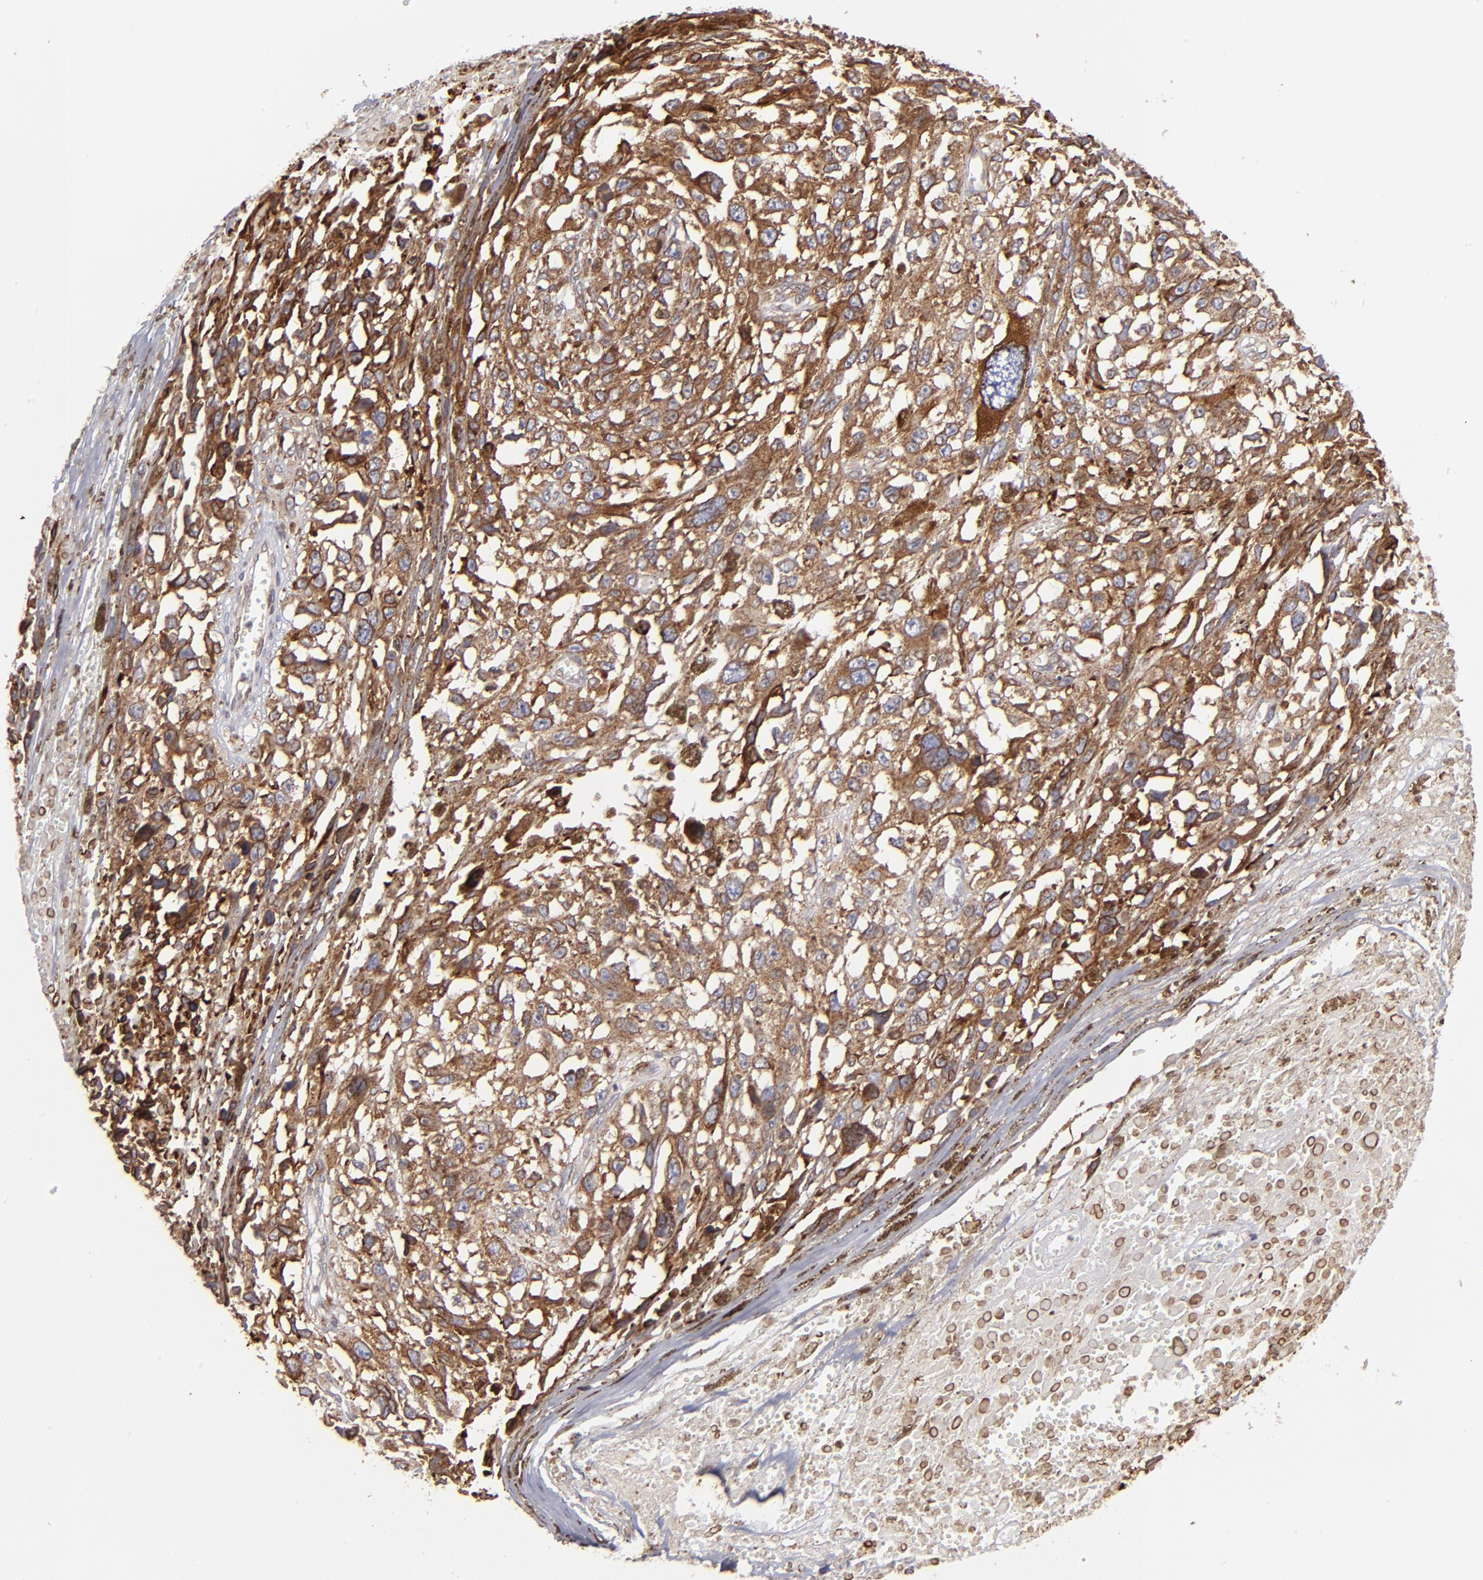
{"staining": {"intensity": "strong", "quantity": ">75%", "location": "cytoplasmic/membranous"}, "tissue": "melanoma", "cell_type": "Tumor cells", "image_type": "cancer", "snomed": [{"axis": "morphology", "description": "Malignant melanoma, Metastatic site"}, {"axis": "topography", "description": "Lymph node"}], "caption": "This is an image of immunohistochemistry (IHC) staining of melanoma, which shows strong expression in the cytoplasmic/membranous of tumor cells.", "gene": "TMX1", "patient": {"sex": "male", "age": 59}}